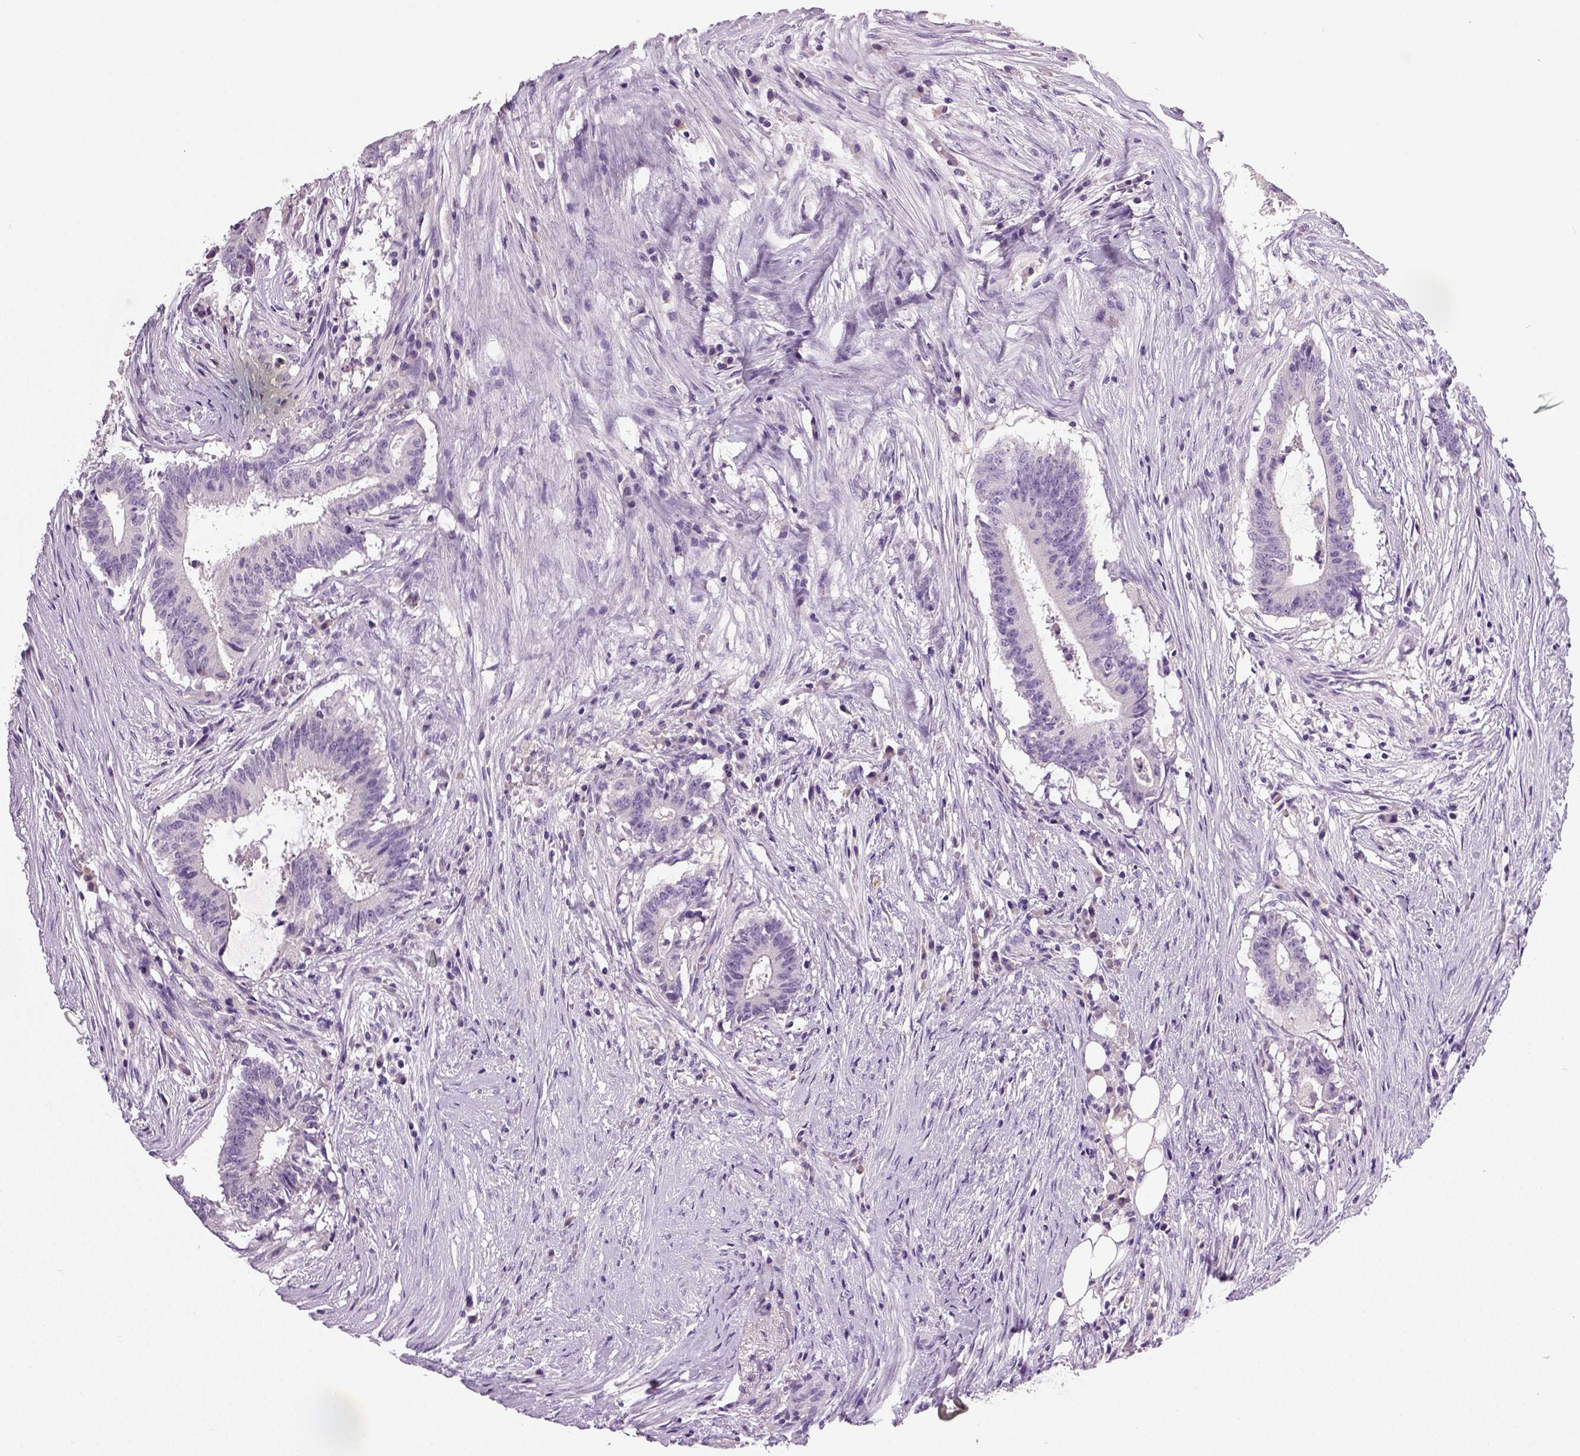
{"staining": {"intensity": "negative", "quantity": "none", "location": "none"}, "tissue": "colorectal cancer", "cell_type": "Tumor cells", "image_type": "cancer", "snomed": [{"axis": "morphology", "description": "Adenocarcinoma, NOS"}, {"axis": "topography", "description": "Colon"}], "caption": "IHC of human colorectal cancer demonstrates no expression in tumor cells.", "gene": "NECAB2", "patient": {"sex": "female", "age": 43}}